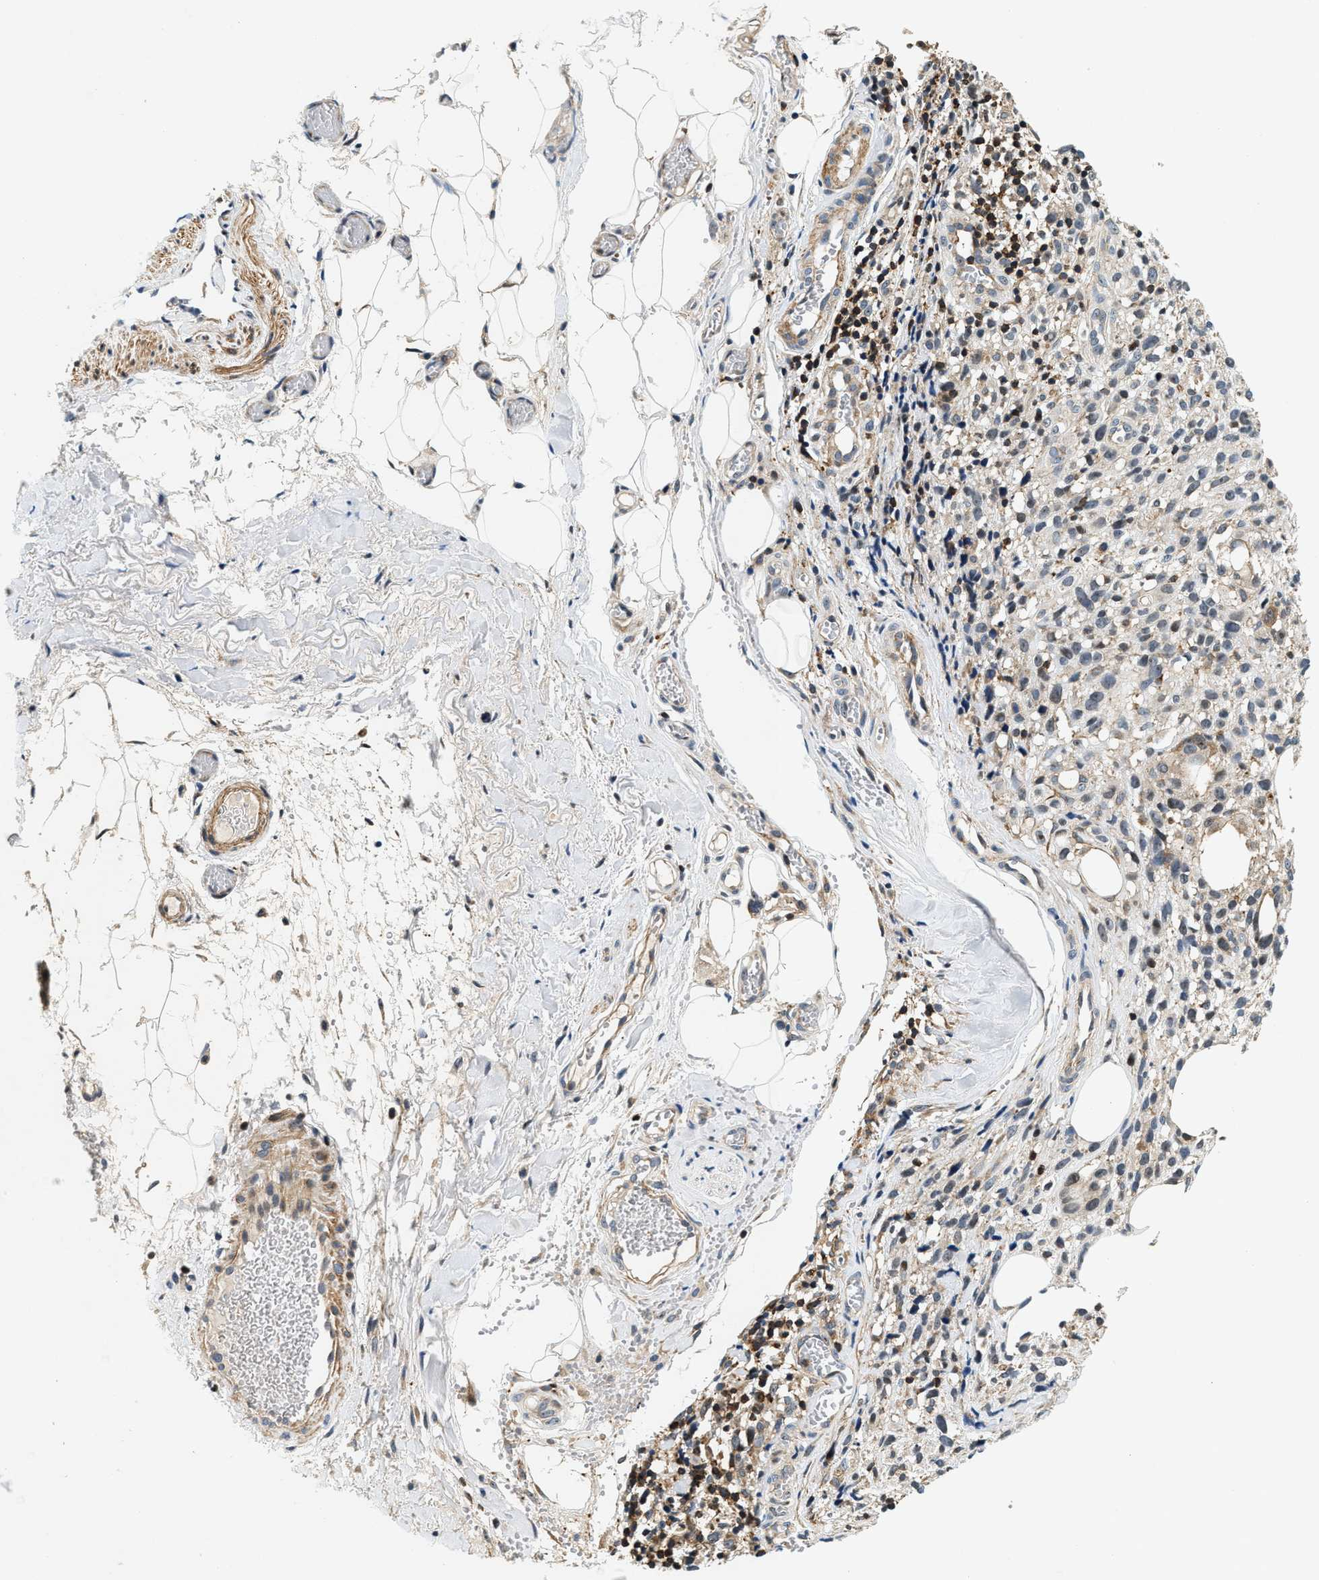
{"staining": {"intensity": "negative", "quantity": "none", "location": "none"}, "tissue": "melanoma", "cell_type": "Tumor cells", "image_type": "cancer", "snomed": [{"axis": "morphology", "description": "Malignant melanoma, NOS"}, {"axis": "topography", "description": "Skin"}], "caption": "Tumor cells show no significant expression in melanoma.", "gene": "SAMD9", "patient": {"sex": "female", "age": 55}}